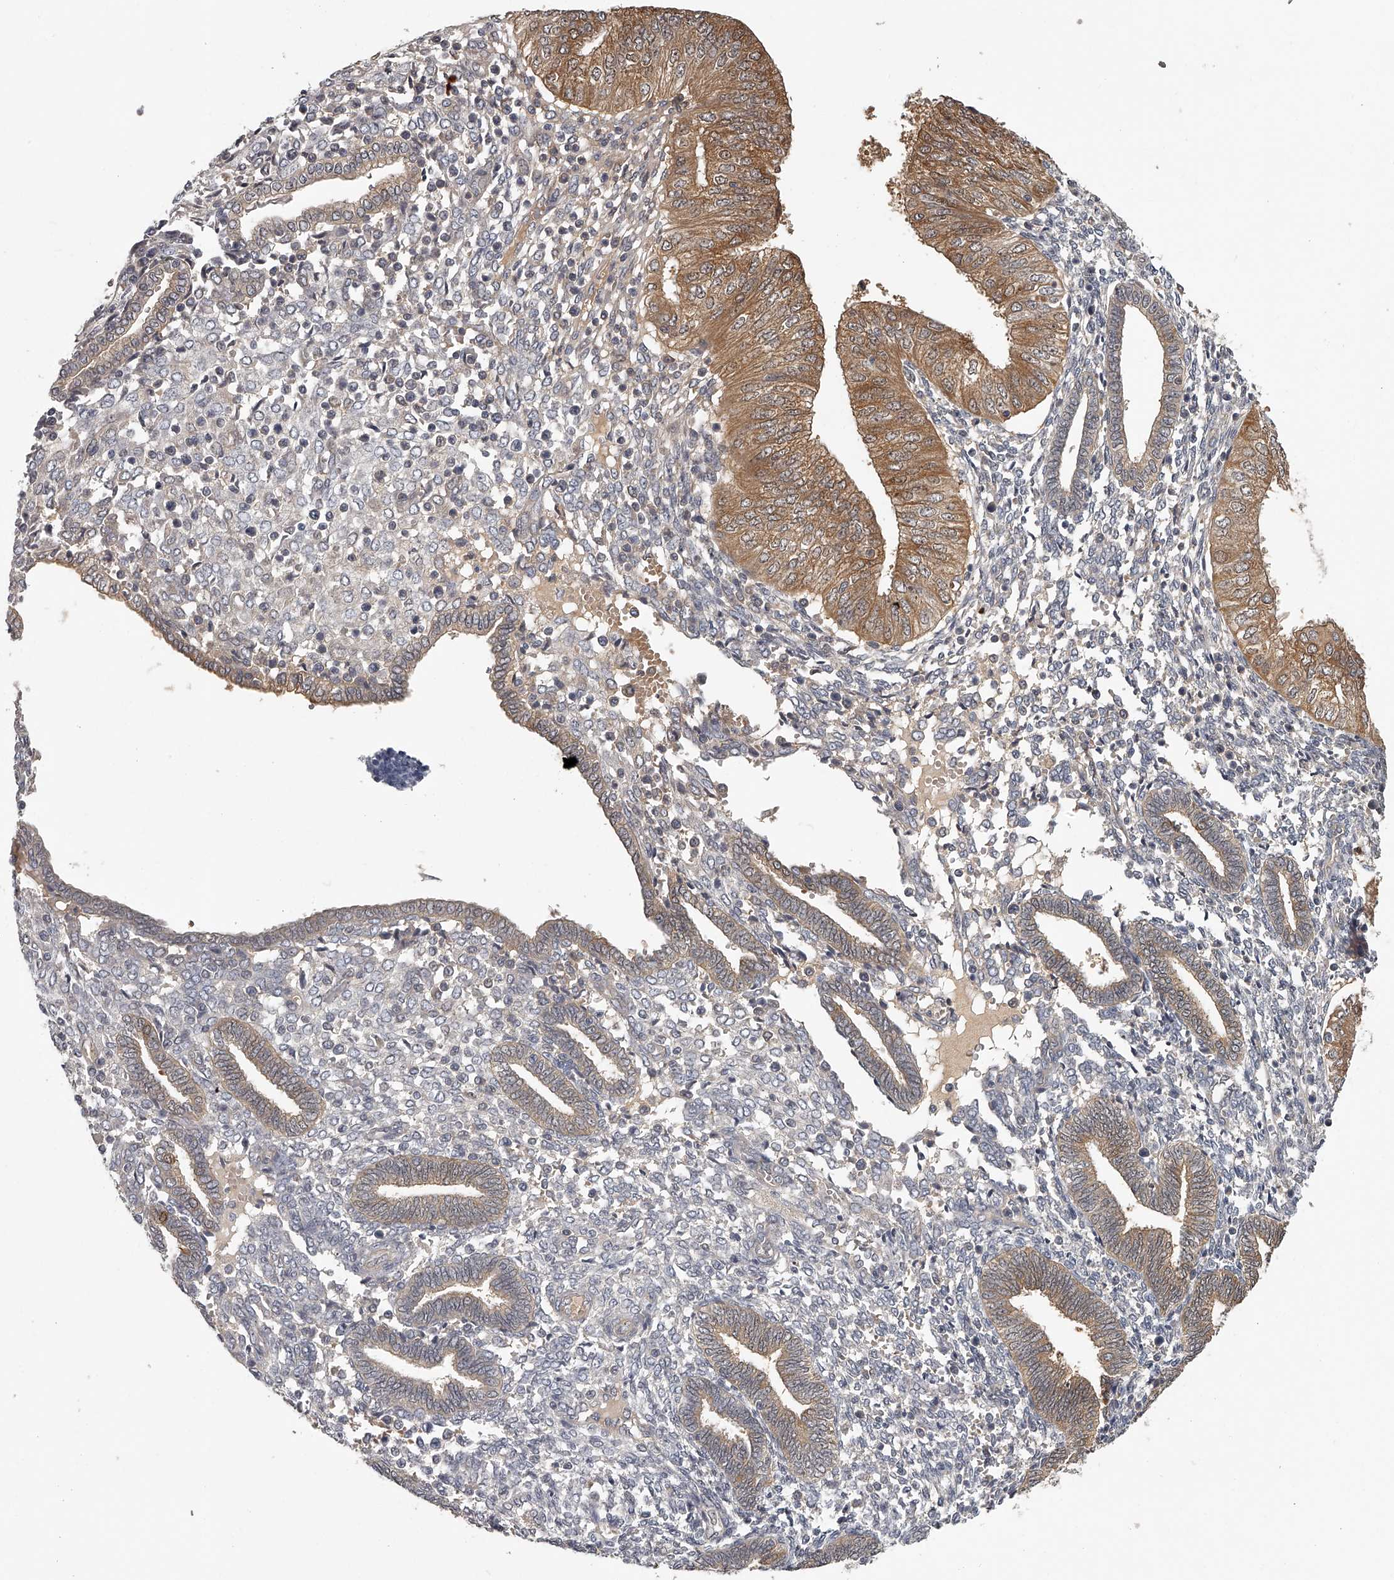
{"staining": {"intensity": "moderate", "quantity": ">75%", "location": "cytoplasmic/membranous"}, "tissue": "endometrial cancer", "cell_type": "Tumor cells", "image_type": "cancer", "snomed": [{"axis": "morphology", "description": "Normal tissue, NOS"}, {"axis": "morphology", "description": "Adenocarcinoma, NOS"}, {"axis": "topography", "description": "Endometrium"}], "caption": "This is an image of immunohistochemistry (IHC) staining of endometrial cancer, which shows moderate positivity in the cytoplasmic/membranous of tumor cells.", "gene": "GGCT", "patient": {"sex": "female", "age": 53}}